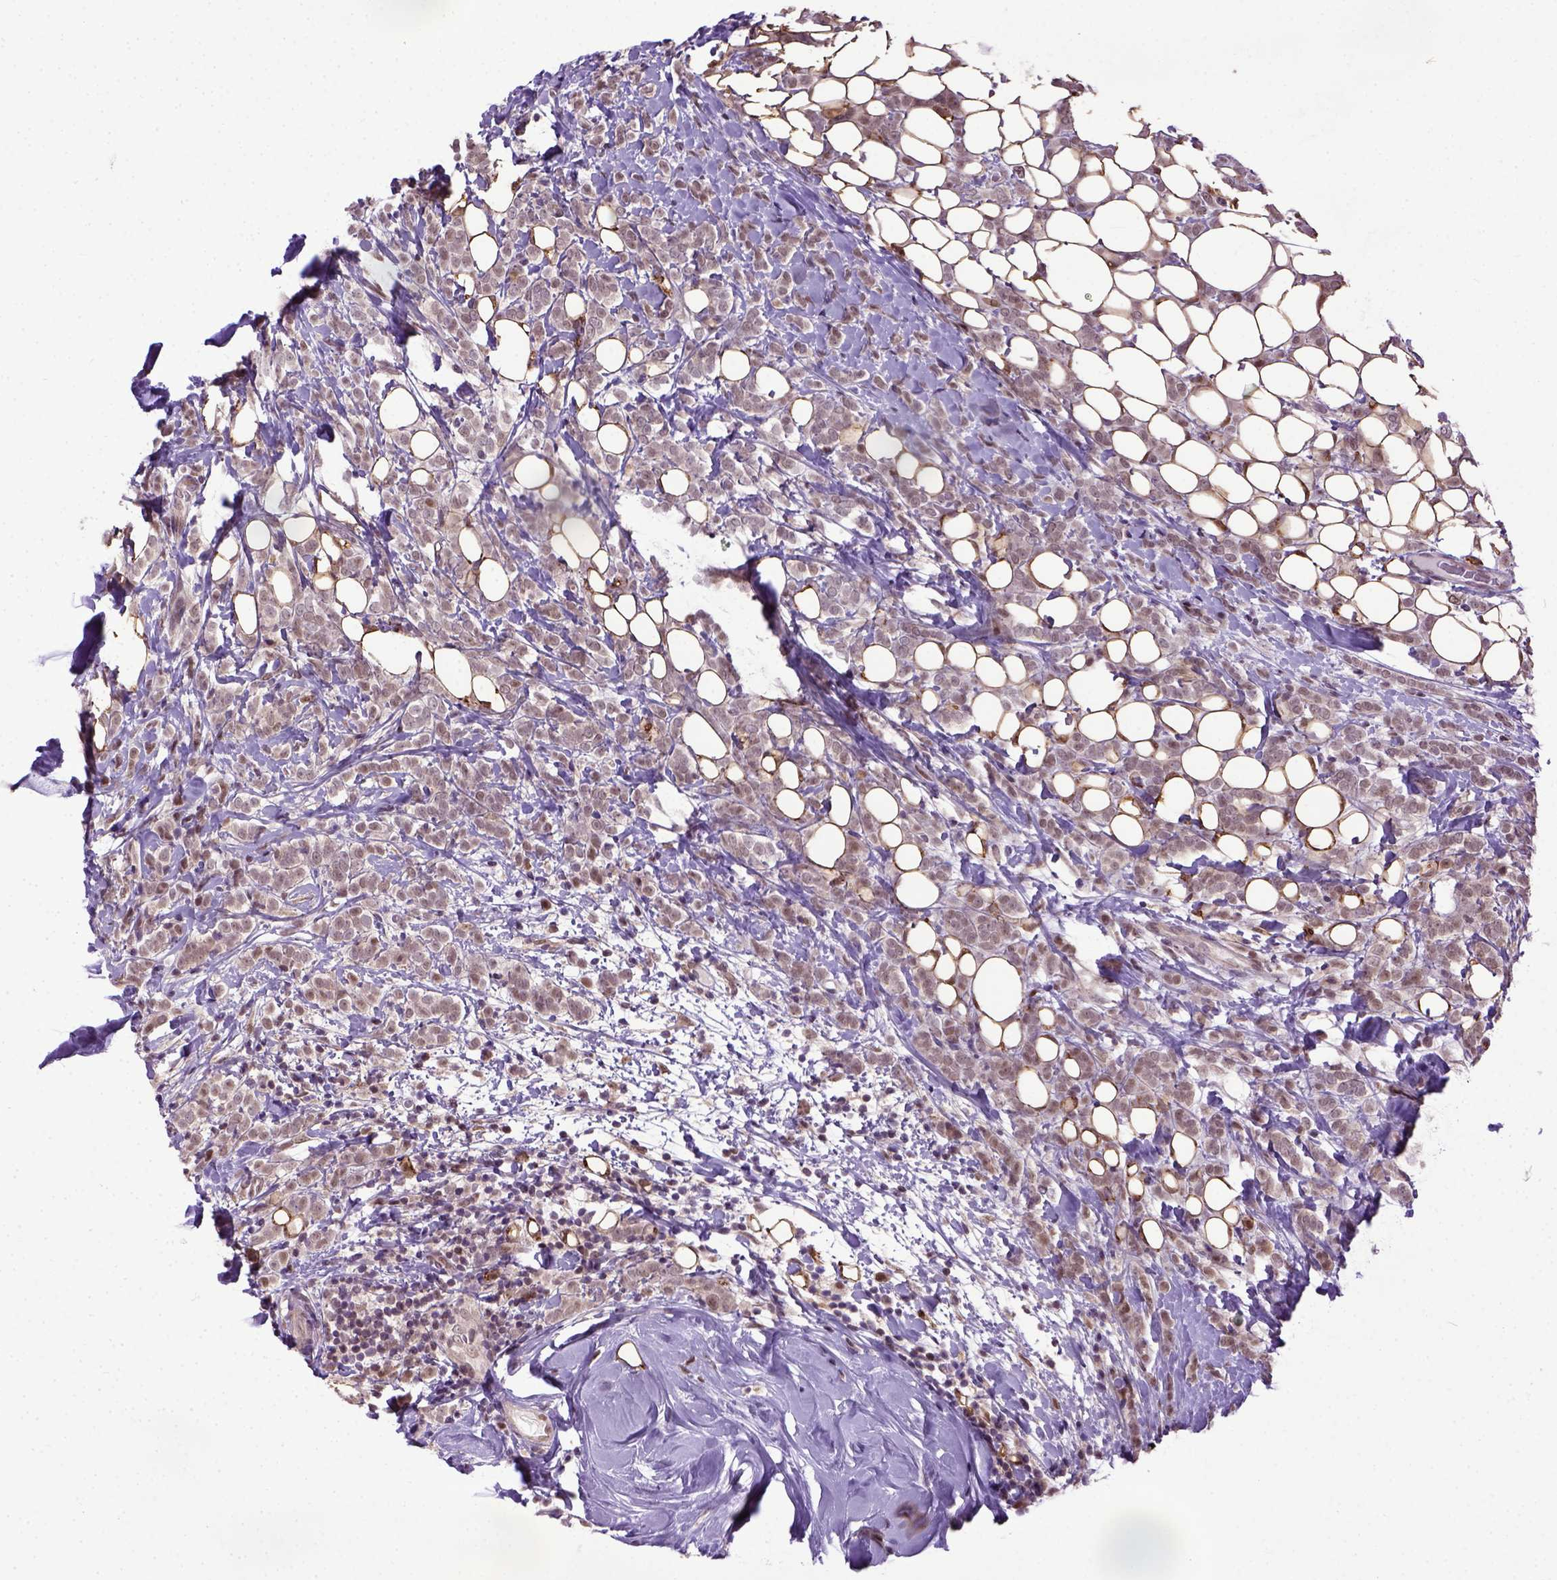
{"staining": {"intensity": "moderate", "quantity": "<25%", "location": "nuclear"}, "tissue": "breast cancer", "cell_type": "Tumor cells", "image_type": "cancer", "snomed": [{"axis": "morphology", "description": "Lobular carcinoma"}, {"axis": "topography", "description": "Breast"}], "caption": "This image exhibits immunohistochemistry (IHC) staining of lobular carcinoma (breast), with low moderate nuclear expression in approximately <25% of tumor cells.", "gene": "UBA3", "patient": {"sex": "female", "age": 49}}